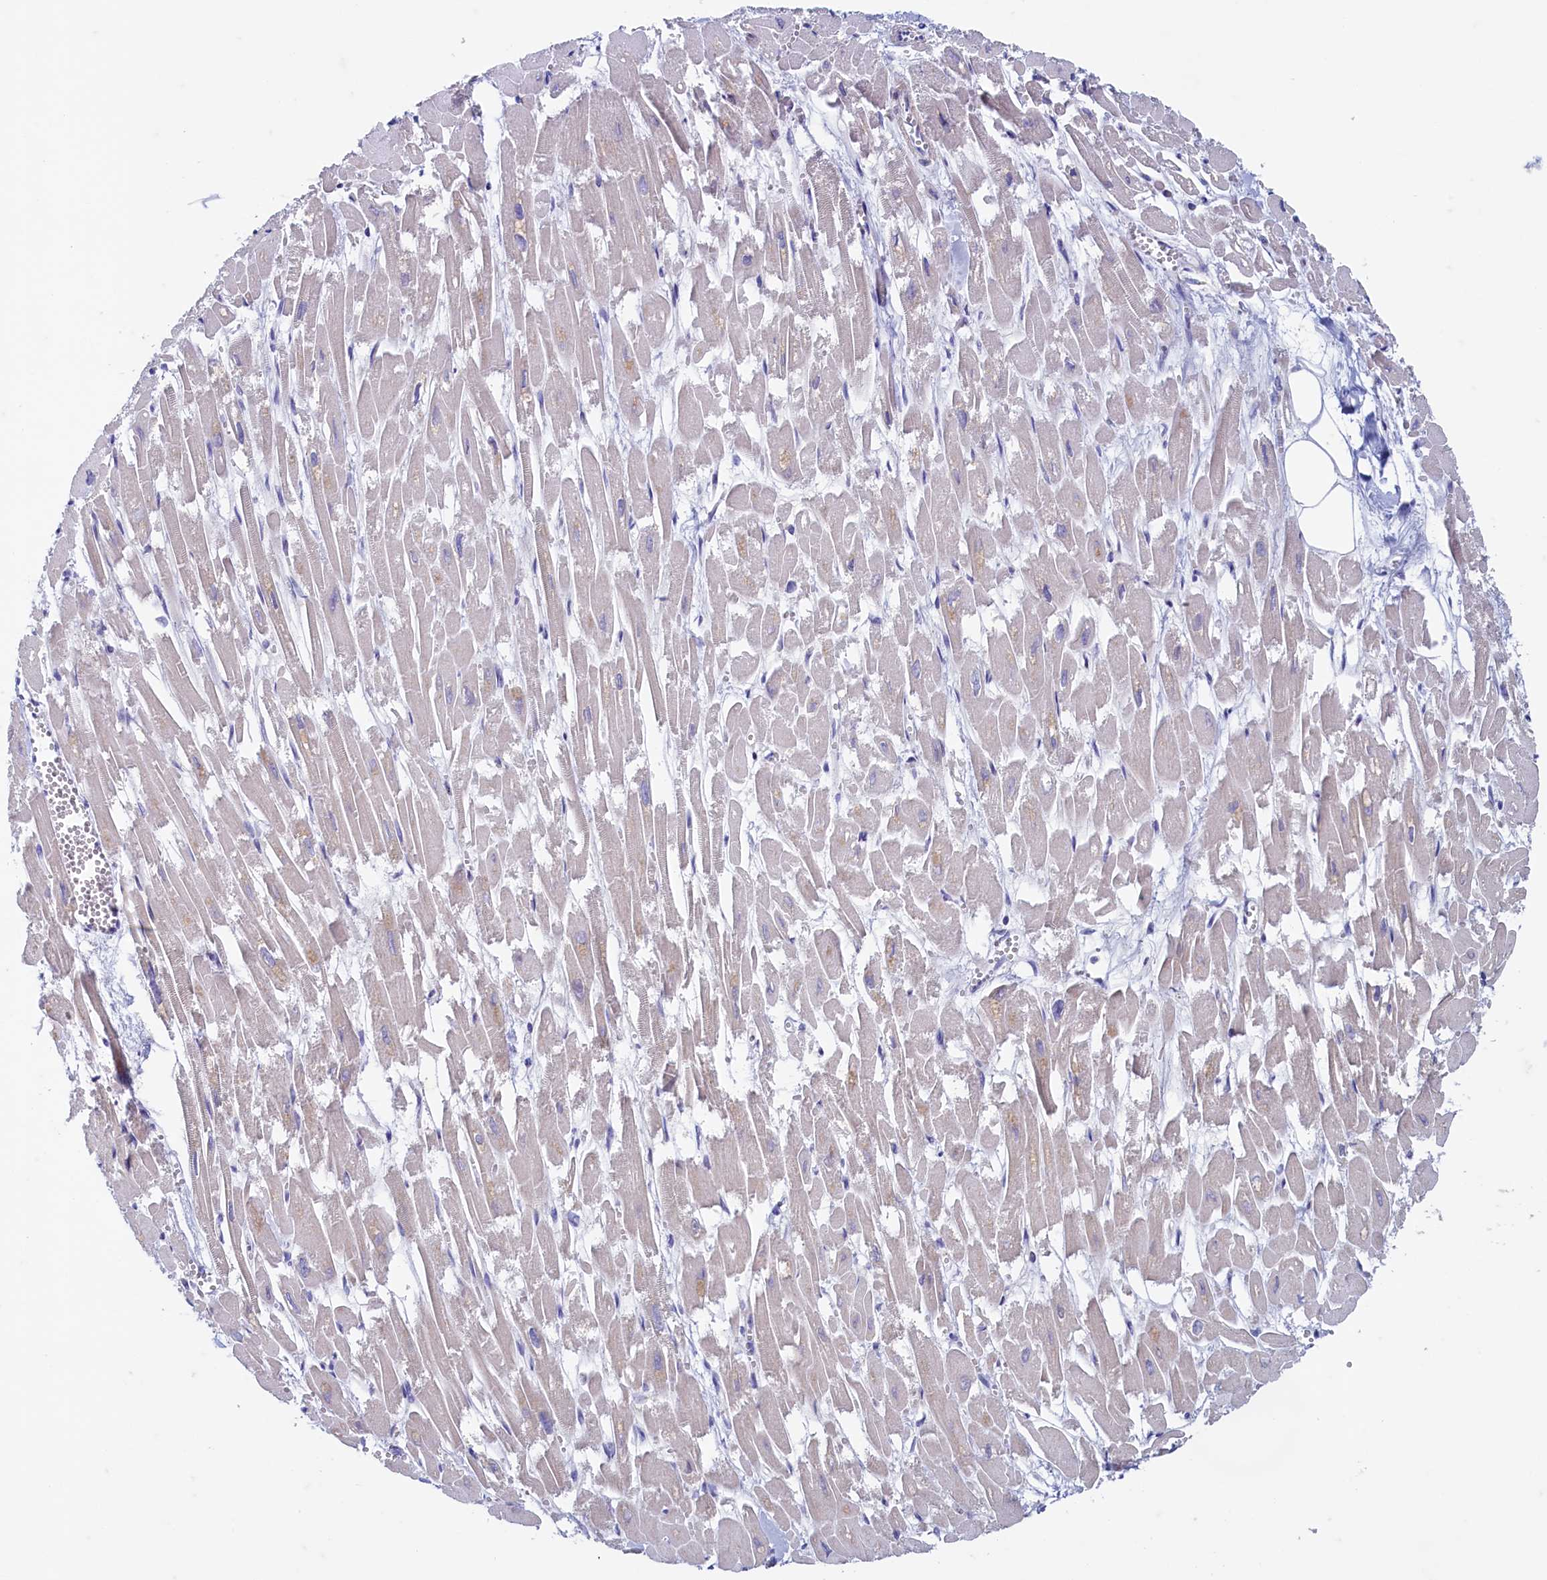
{"staining": {"intensity": "negative", "quantity": "none", "location": "none"}, "tissue": "heart muscle", "cell_type": "Cardiomyocytes", "image_type": "normal", "snomed": [{"axis": "morphology", "description": "Normal tissue, NOS"}, {"axis": "topography", "description": "Heart"}], "caption": "Immunohistochemical staining of normal human heart muscle exhibits no significant expression in cardiomyocytes. (Stains: DAB (3,3'-diaminobenzidine) IHC with hematoxylin counter stain, Microscopy: brightfield microscopy at high magnification).", "gene": "MAP1LC3A", "patient": {"sex": "male", "age": 54}}